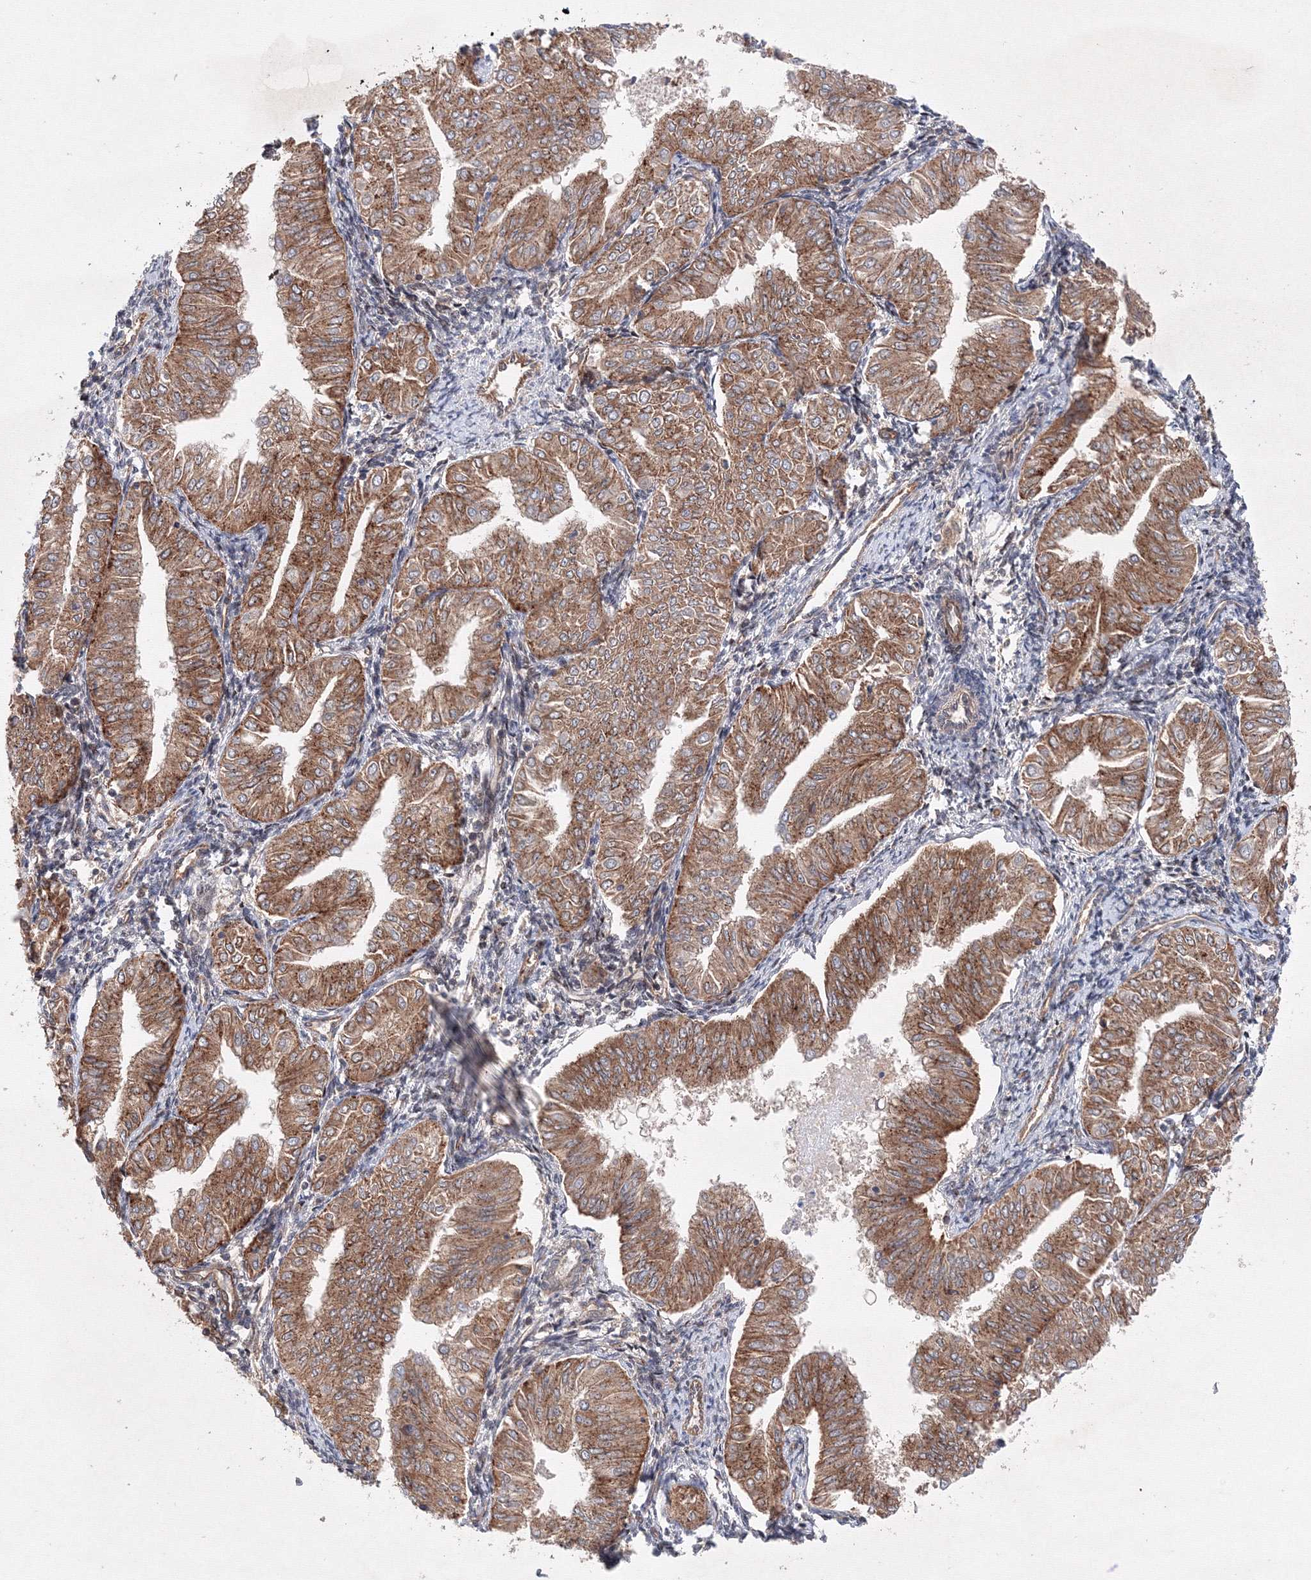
{"staining": {"intensity": "moderate", "quantity": ">75%", "location": "cytoplasmic/membranous"}, "tissue": "endometrial cancer", "cell_type": "Tumor cells", "image_type": "cancer", "snomed": [{"axis": "morphology", "description": "Normal tissue, NOS"}, {"axis": "morphology", "description": "Adenocarcinoma, NOS"}, {"axis": "topography", "description": "Endometrium"}], "caption": "A histopathology image of human endometrial cancer (adenocarcinoma) stained for a protein displays moderate cytoplasmic/membranous brown staining in tumor cells.", "gene": "DCTD", "patient": {"sex": "female", "age": 53}}